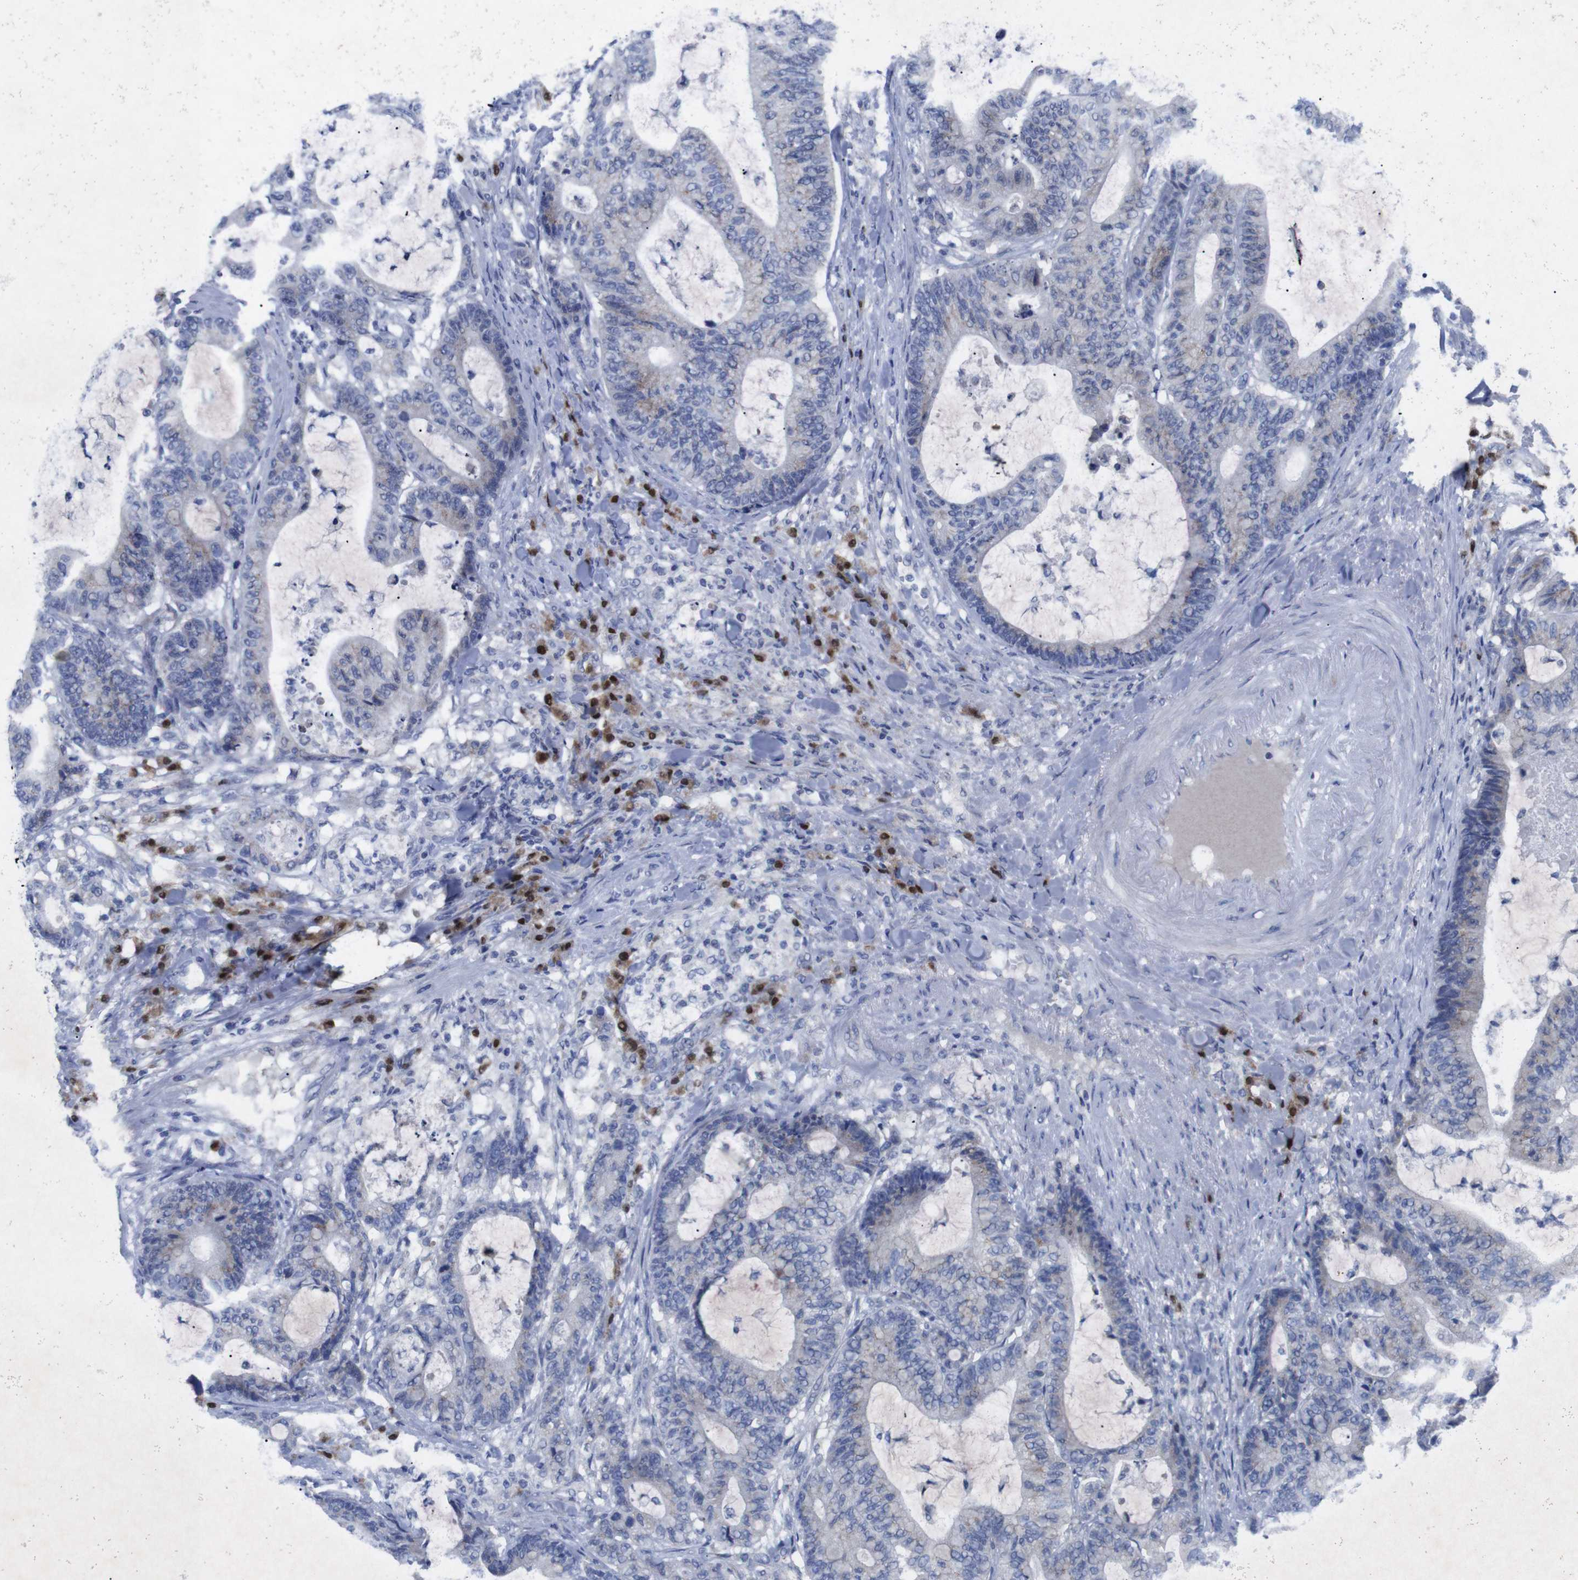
{"staining": {"intensity": "moderate", "quantity": "<25%", "location": "cytoplasmic/membranous"}, "tissue": "colorectal cancer", "cell_type": "Tumor cells", "image_type": "cancer", "snomed": [{"axis": "morphology", "description": "Adenocarcinoma, NOS"}, {"axis": "topography", "description": "Colon"}], "caption": "Colorectal adenocarcinoma stained with immunohistochemistry reveals moderate cytoplasmic/membranous staining in approximately <25% of tumor cells.", "gene": "IRF4", "patient": {"sex": "female", "age": 84}}